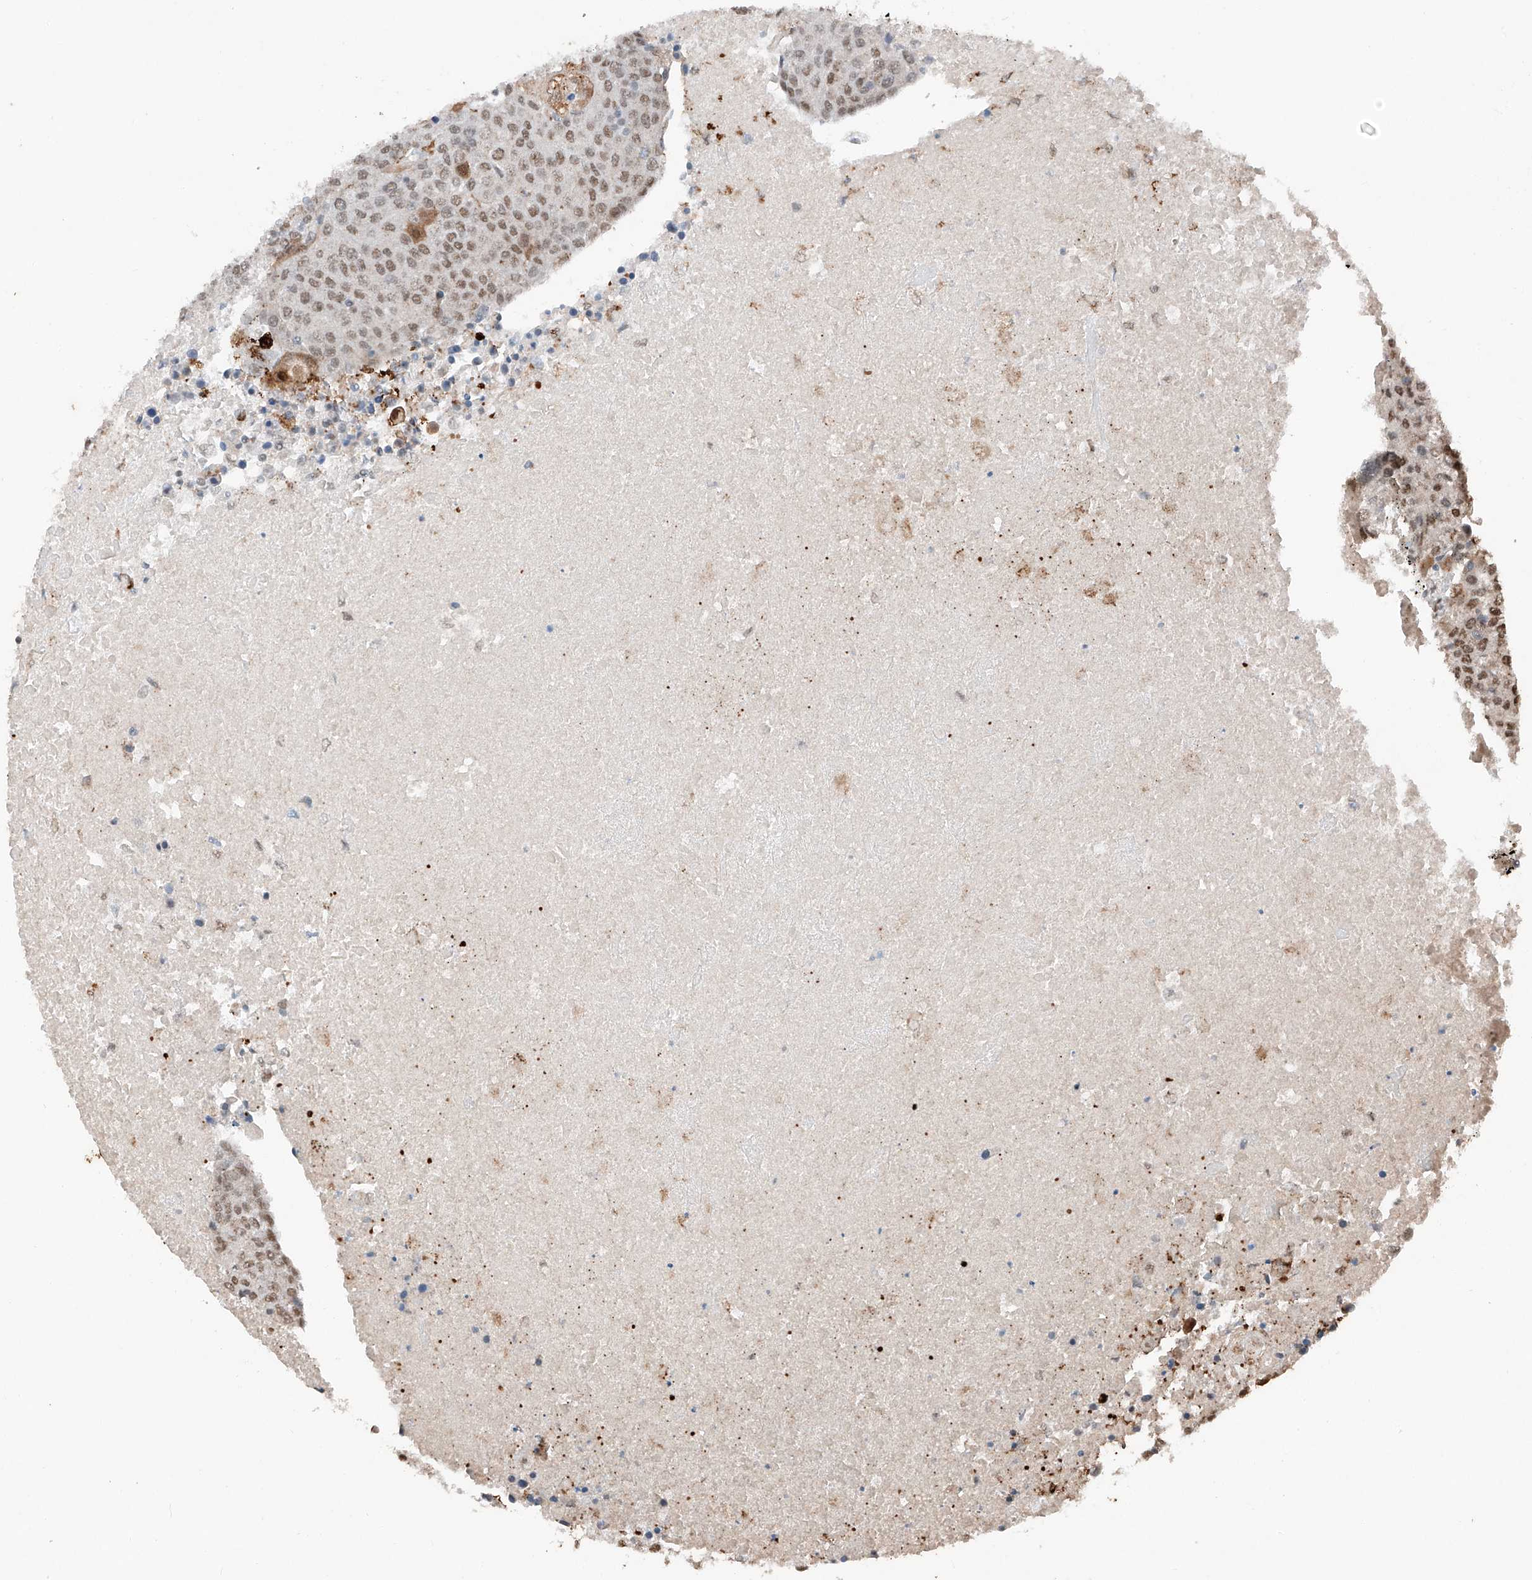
{"staining": {"intensity": "moderate", "quantity": "25%-75%", "location": "nuclear"}, "tissue": "urothelial cancer", "cell_type": "Tumor cells", "image_type": "cancer", "snomed": [{"axis": "morphology", "description": "Urothelial carcinoma, High grade"}, {"axis": "topography", "description": "Urinary bladder"}], "caption": "Protein expression analysis of human urothelial cancer reveals moderate nuclear positivity in approximately 25%-75% of tumor cells.", "gene": "TBX4", "patient": {"sex": "female", "age": 85}}